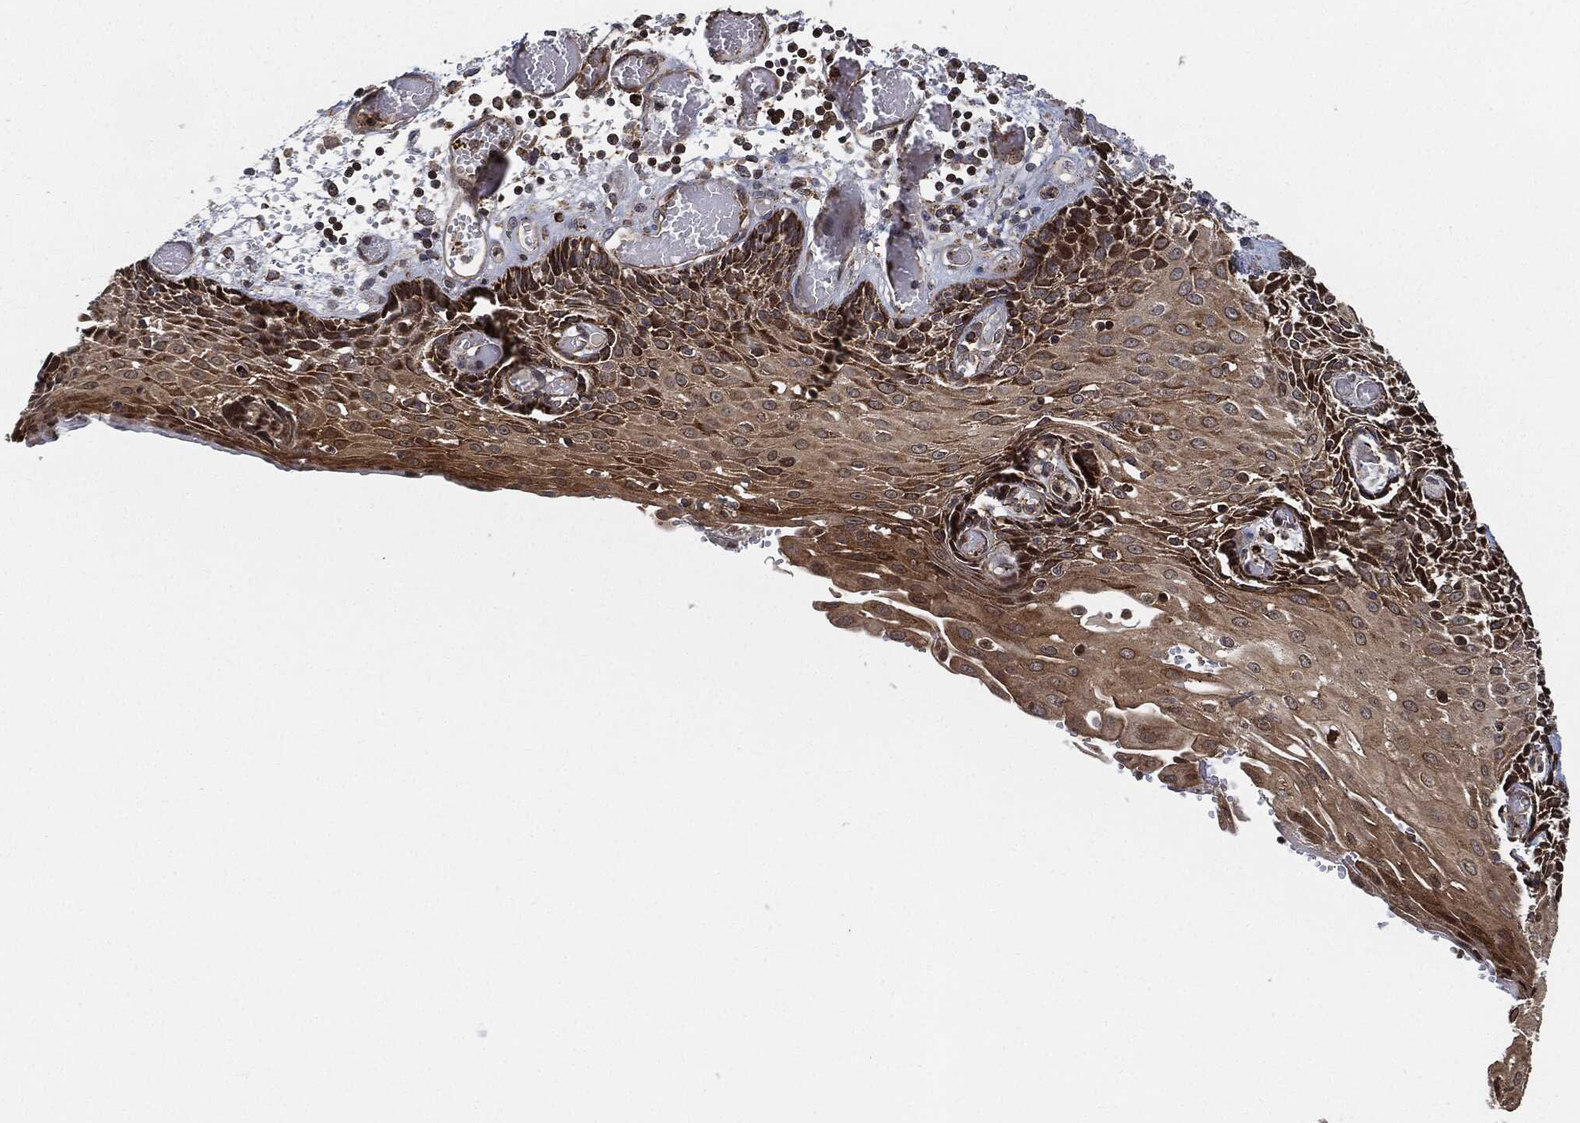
{"staining": {"intensity": "strong", "quantity": "25%-75%", "location": "cytoplasmic/membranous"}, "tissue": "esophagus", "cell_type": "Squamous epithelial cells", "image_type": "normal", "snomed": [{"axis": "morphology", "description": "Normal tissue, NOS"}, {"axis": "topography", "description": "Esophagus"}], "caption": "Immunohistochemistry (IHC) staining of unremarkable esophagus, which displays high levels of strong cytoplasmic/membranous positivity in approximately 25%-75% of squamous epithelial cells indicating strong cytoplasmic/membranous protein staining. The staining was performed using DAB (brown) for protein detection and nuclei were counterstained in hematoxylin (blue).", "gene": "MAP3K3", "patient": {"sex": "male", "age": 58}}